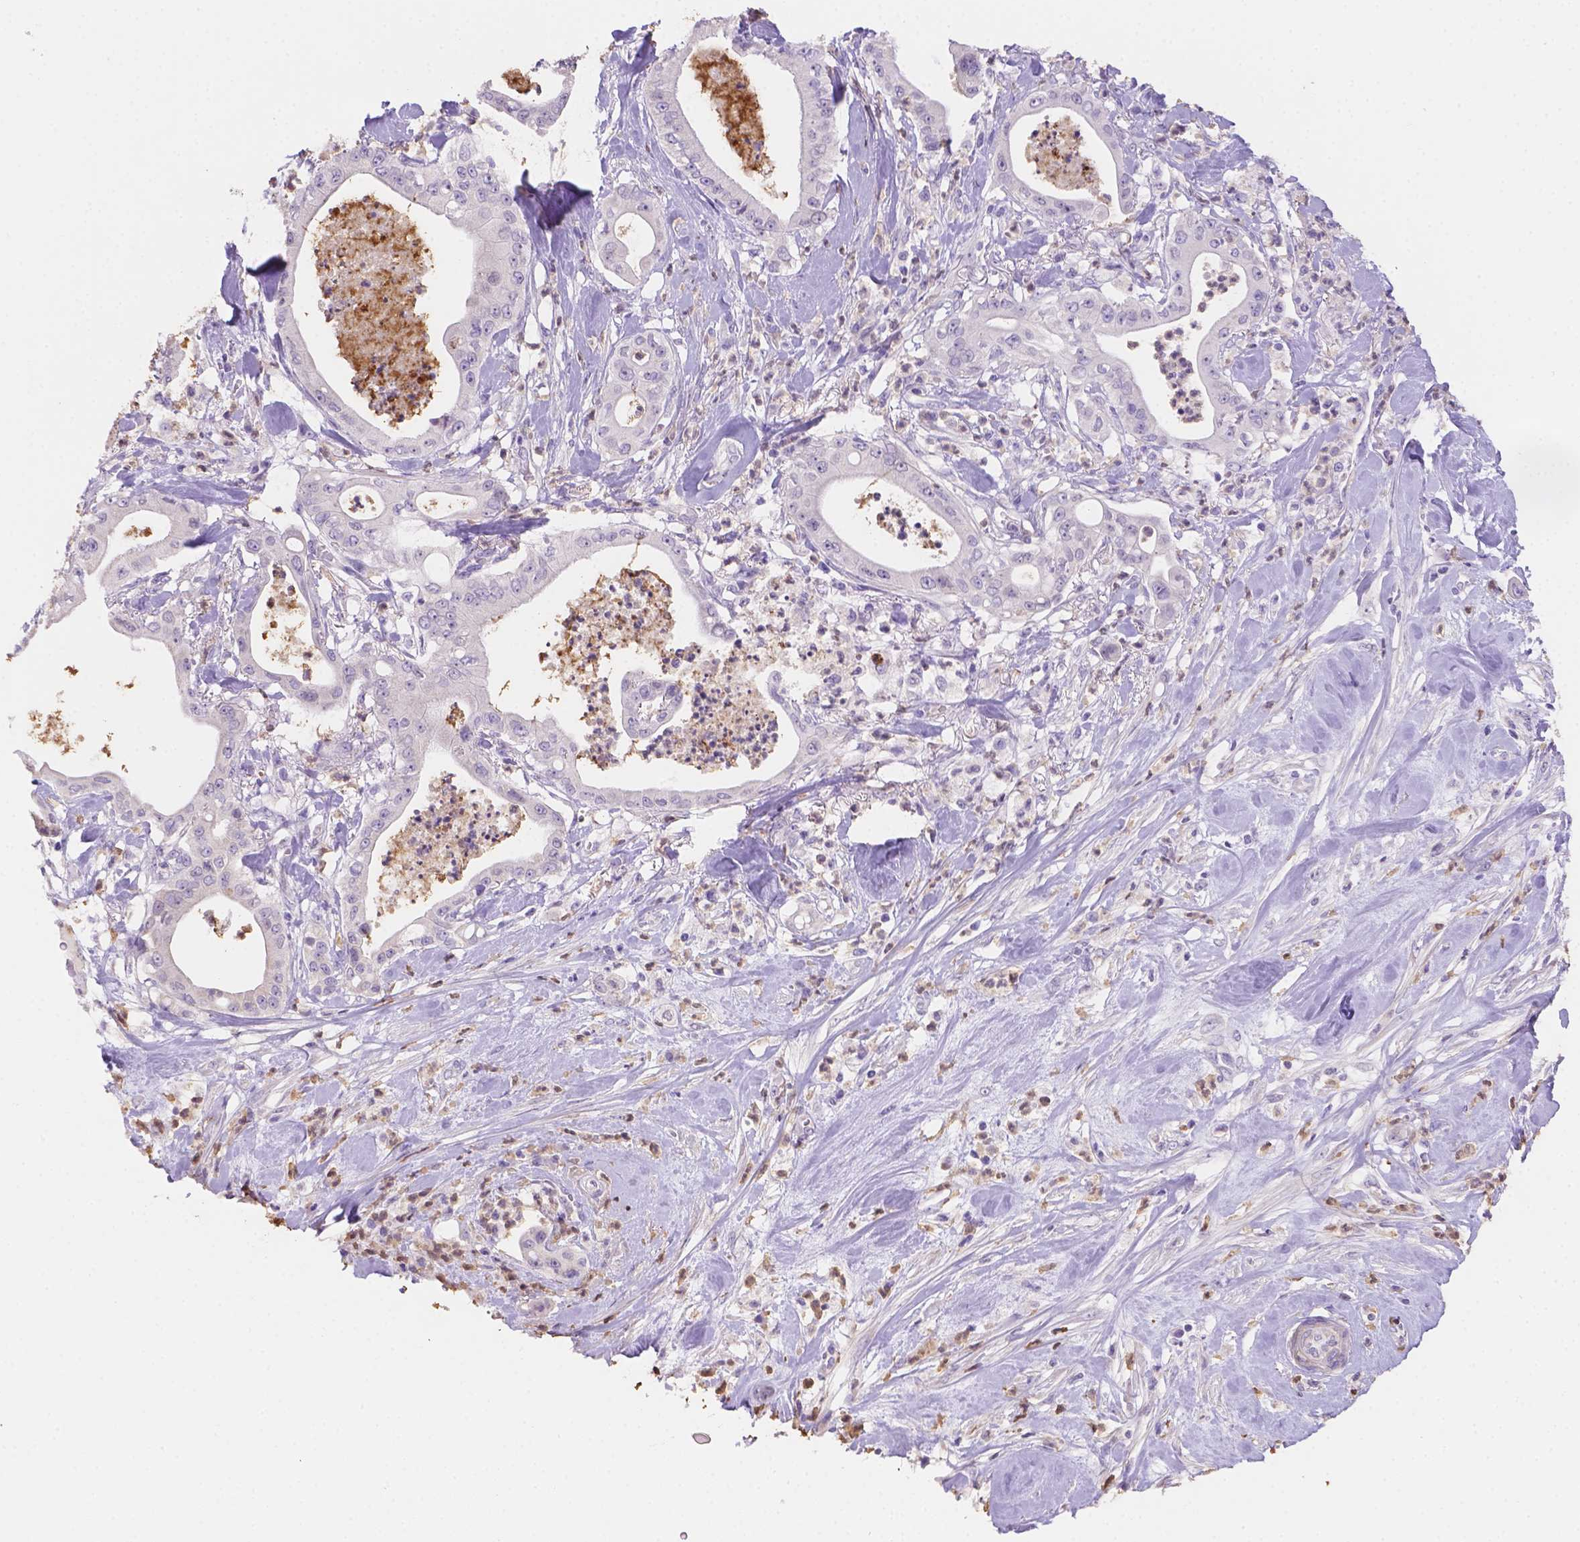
{"staining": {"intensity": "negative", "quantity": "none", "location": "none"}, "tissue": "pancreatic cancer", "cell_type": "Tumor cells", "image_type": "cancer", "snomed": [{"axis": "morphology", "description": "Adenocarcinoma, NOS"}, {"axis": "topography", "description": "Pancreas"}], "caption": "Adenocarcinoma (pancreatic) was stained to show a protein in brown. There is no significant expression in tumor cells.", "gene": "NXPE2", "patient": {"sex": "male", "age": 71}}